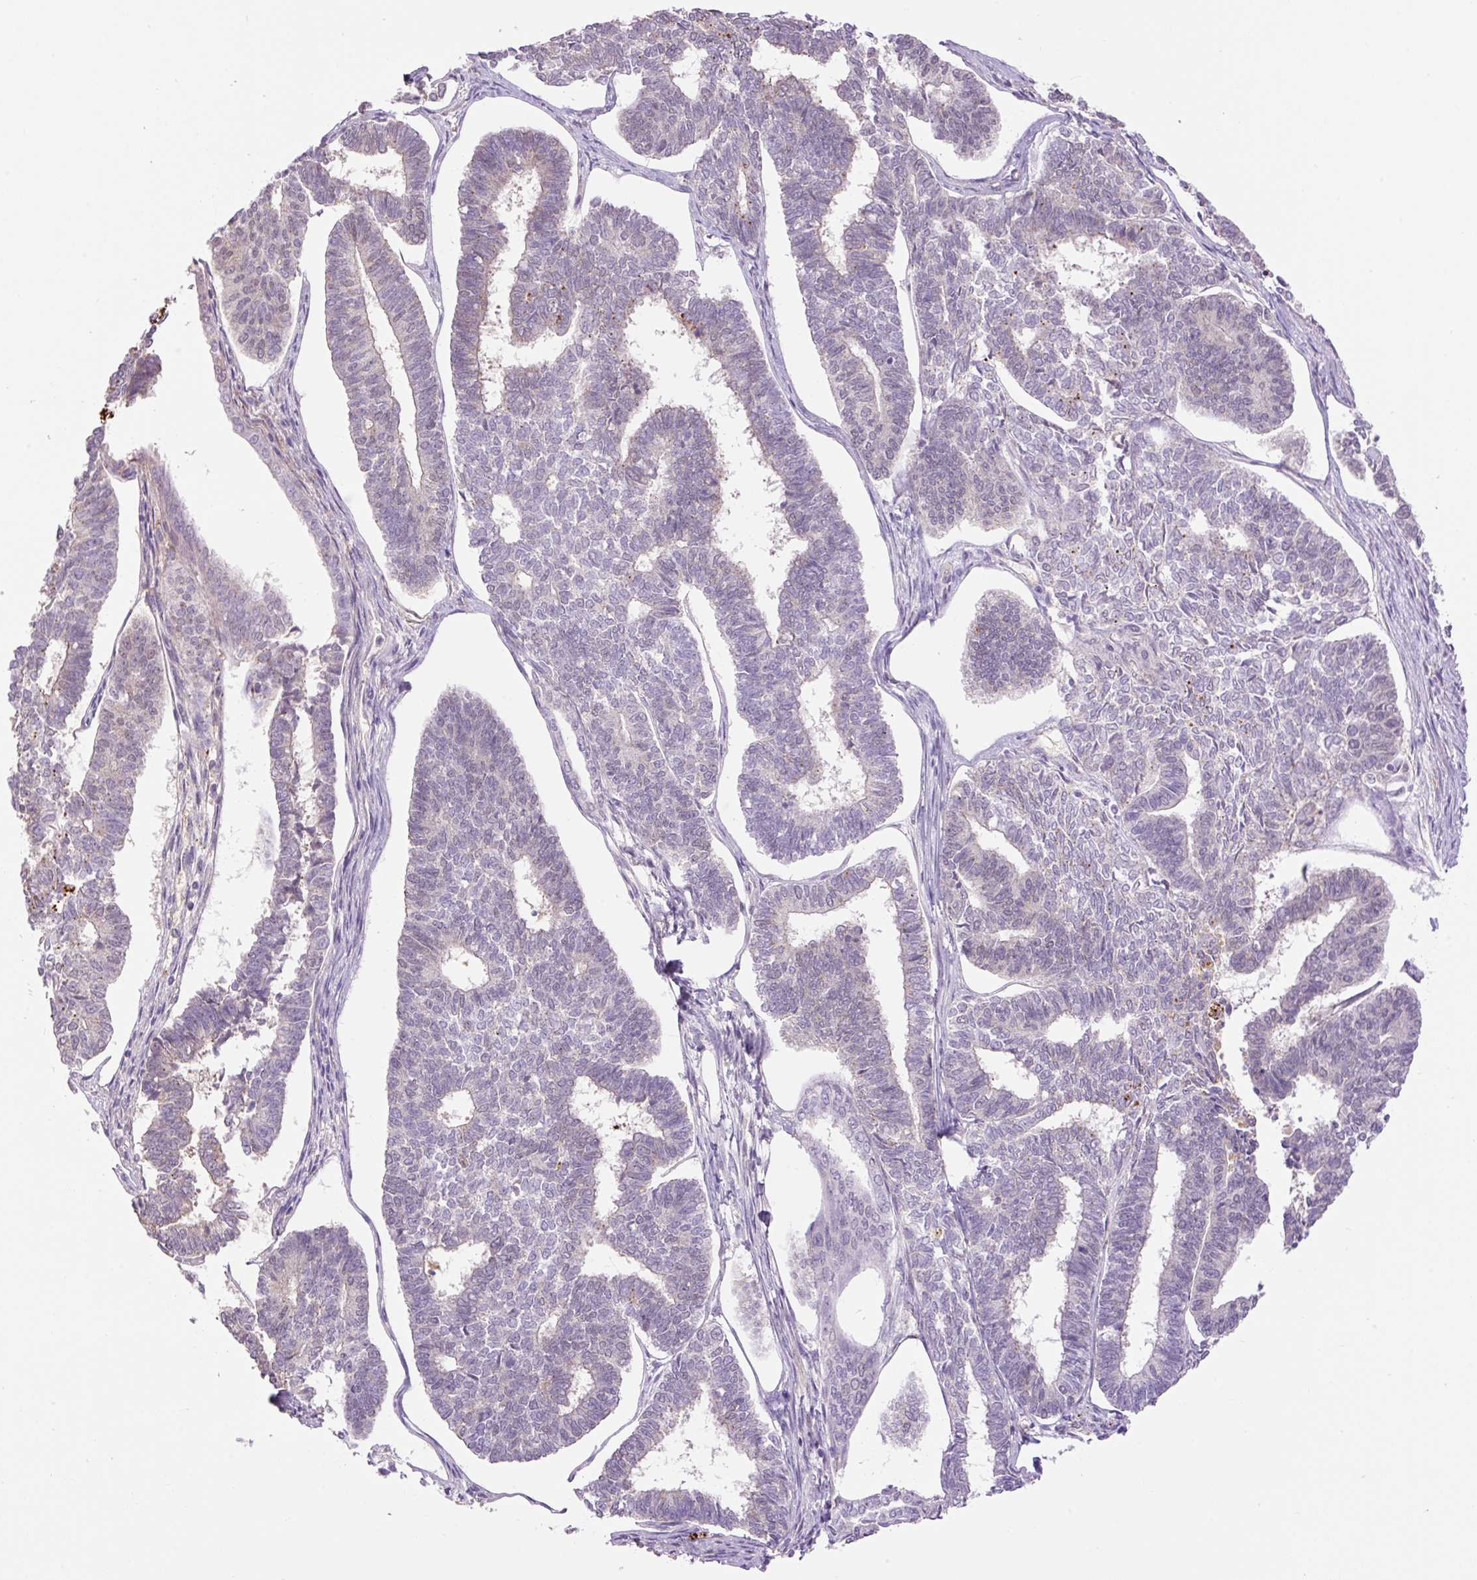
{"staining": {"intensity": "negative", "quantity": "none", "location": "none"}, "tissue": "endometrial cancer", "cell_type": "Tumor cells", "image_type": "cancer", "snomed": [{"axis": "morphology", "description": "Adenocarcinoma, NOS"}, {"axis": "topography", "description": "Endometrium"}], "caption": "An image of human endometrial adenocarcinoma is negative for staining in tumor cells.", "gene": "HABP4", "patient": {"sex": "female", "age": 70}}